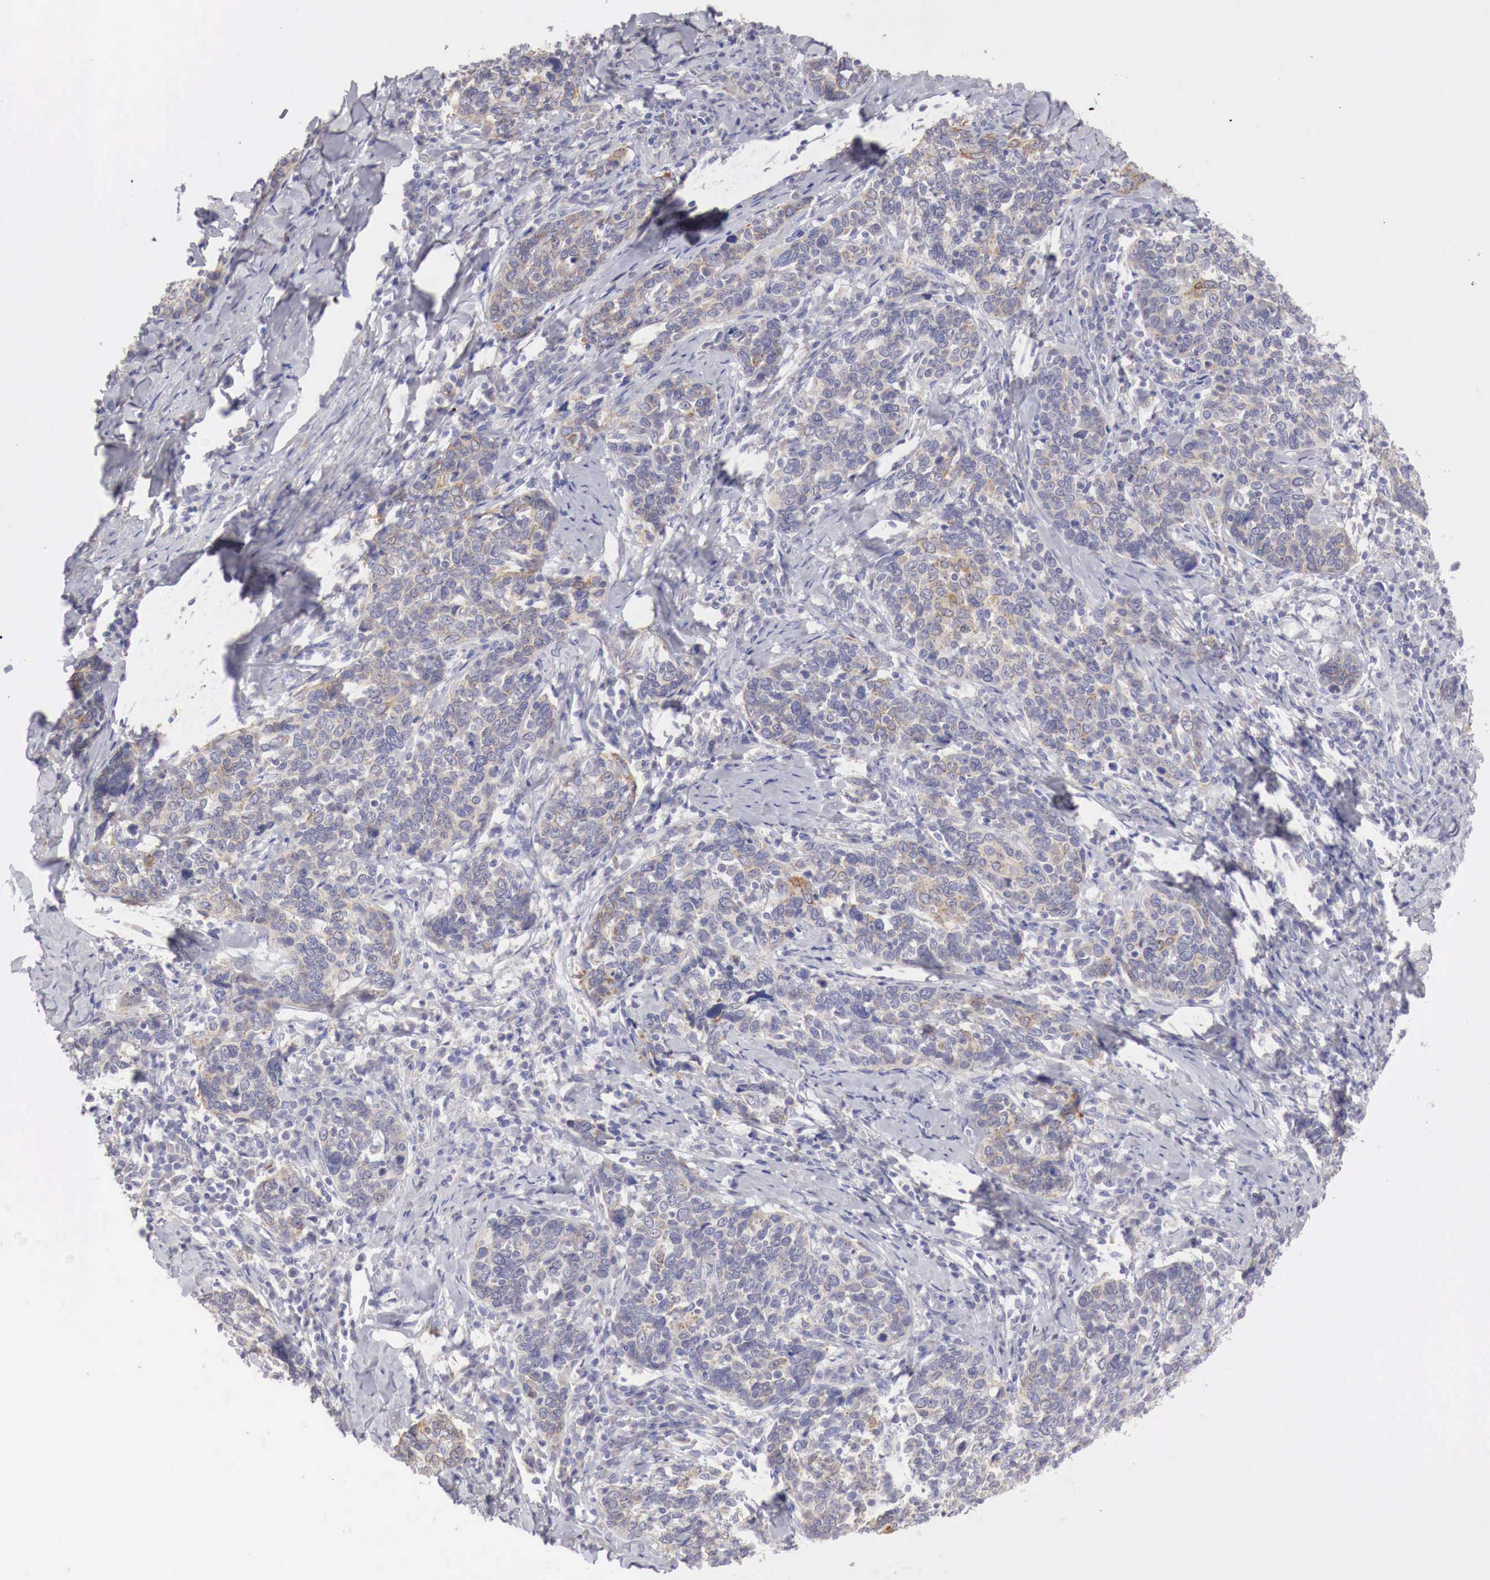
{"staining": {"intensity": "moderate", "quantity": "25%-75%", "location": "cytoplasmic/membranous"}, "tissue": "cervical cancer", "cell_type": "Tumor cells", "image_type": "cancer", "snomed": [{"axis": "morphology", "description": "Squamous cell carcinoma, NOS"}, {"axis": "topography", "description": "Cervix"}], "caption": "A brown stain shows moderate cytoplasmic/membranous expression of a protein in human squamous cell carcinoma (cervical) tumor cells.", "gene": "NSDHL", "patient": {"sex": "female", "age": 41}}